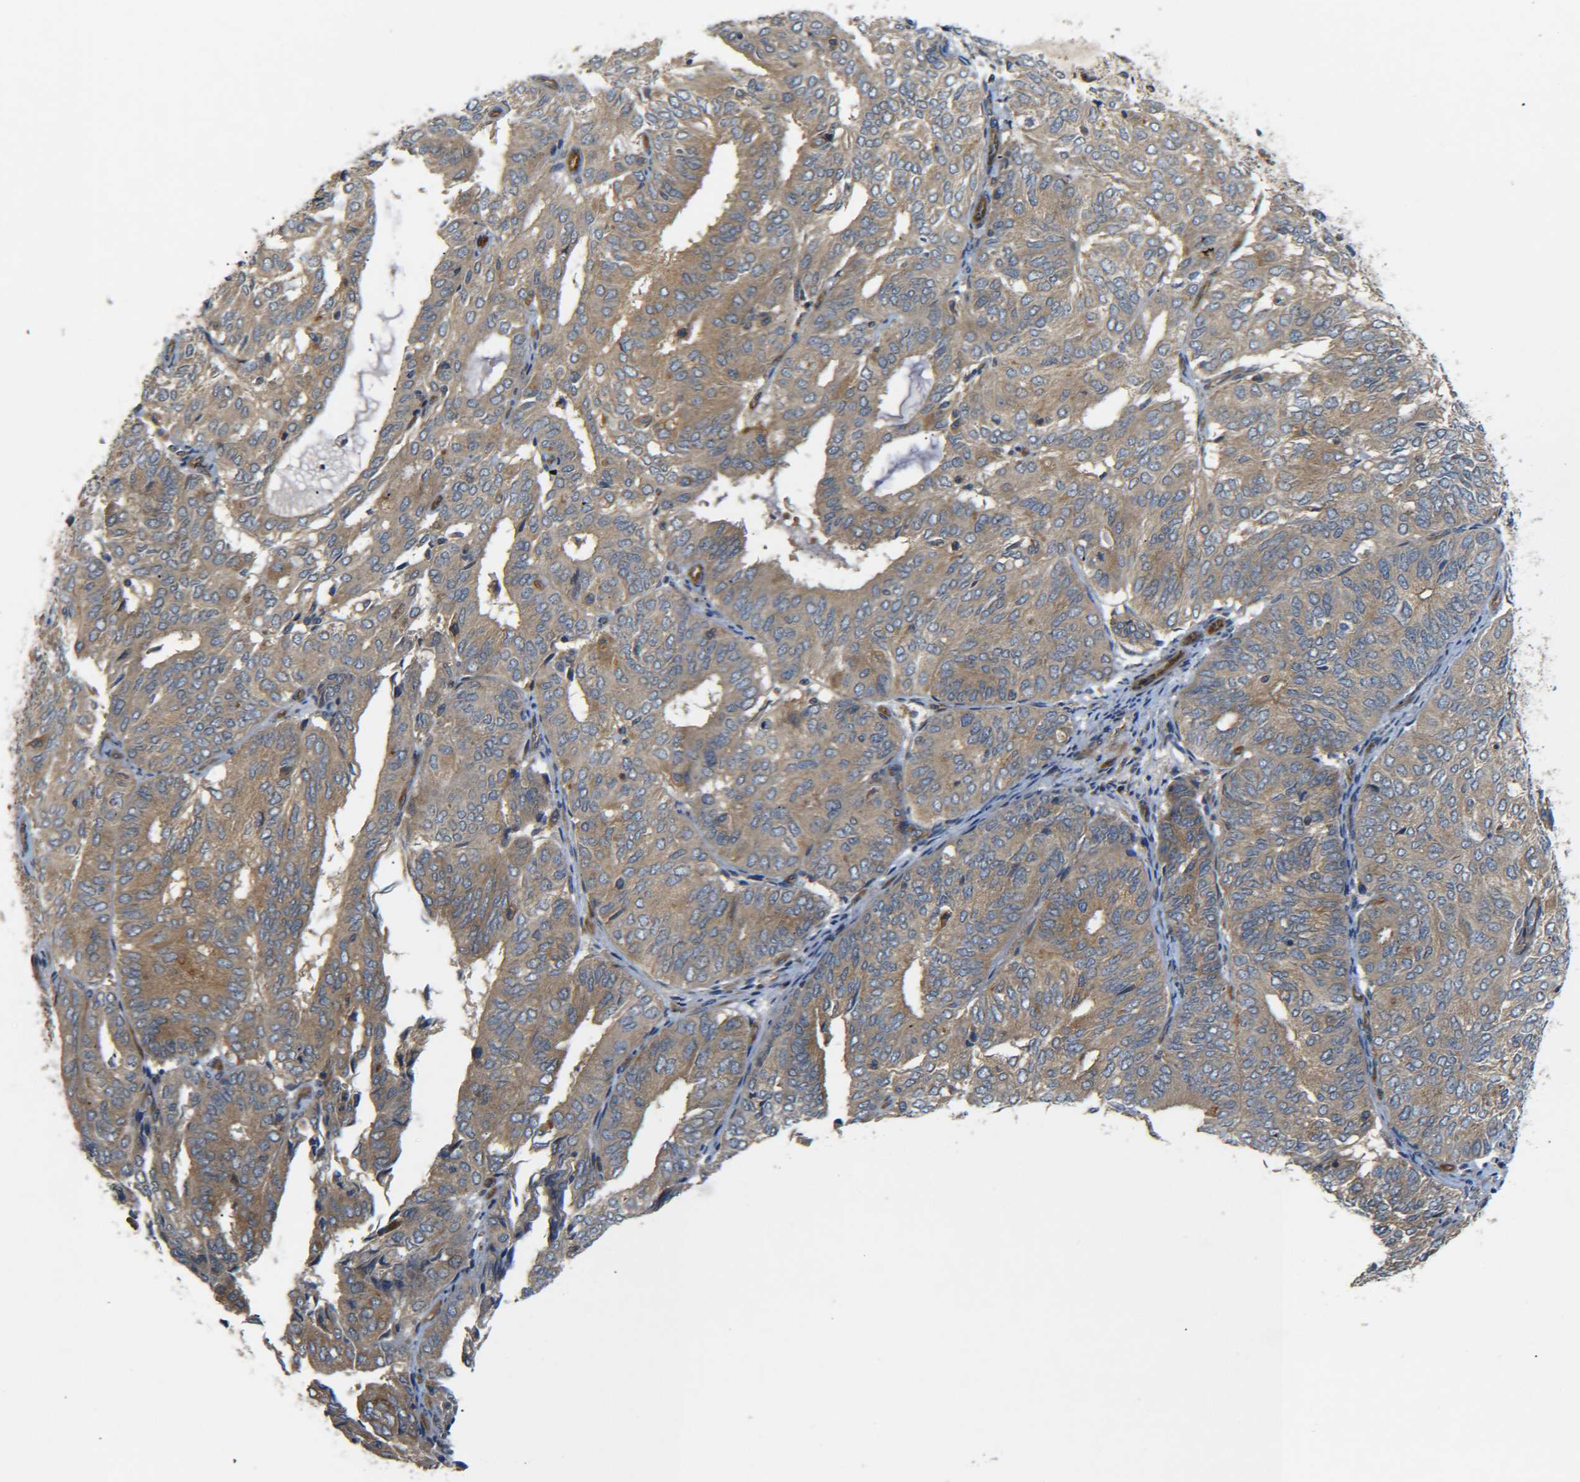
{"staining": {"intensity": "moderate", "quantity": ">75%", "location": "cytoplasmic/membranous"}, "tissue": "endometrial cancer", "cell_type": "Tumor cells", "image_type": "cancer", "snomed": [{"axis": "morphology", "description": "Adenocarcinoma, NOS"}, {"axis": "topography", "description": "Uterus"}], "caption": "IHC (DAB (3,3'-diaminobenzidine)) staining of endometrial cancer (adenocarcinoma) exhibits moderate cytoplasmic/membranous protein expression in about >75% of tumor cells.", "gene": "LRCH3", "patient": {"sex": "female", "age": 60}}